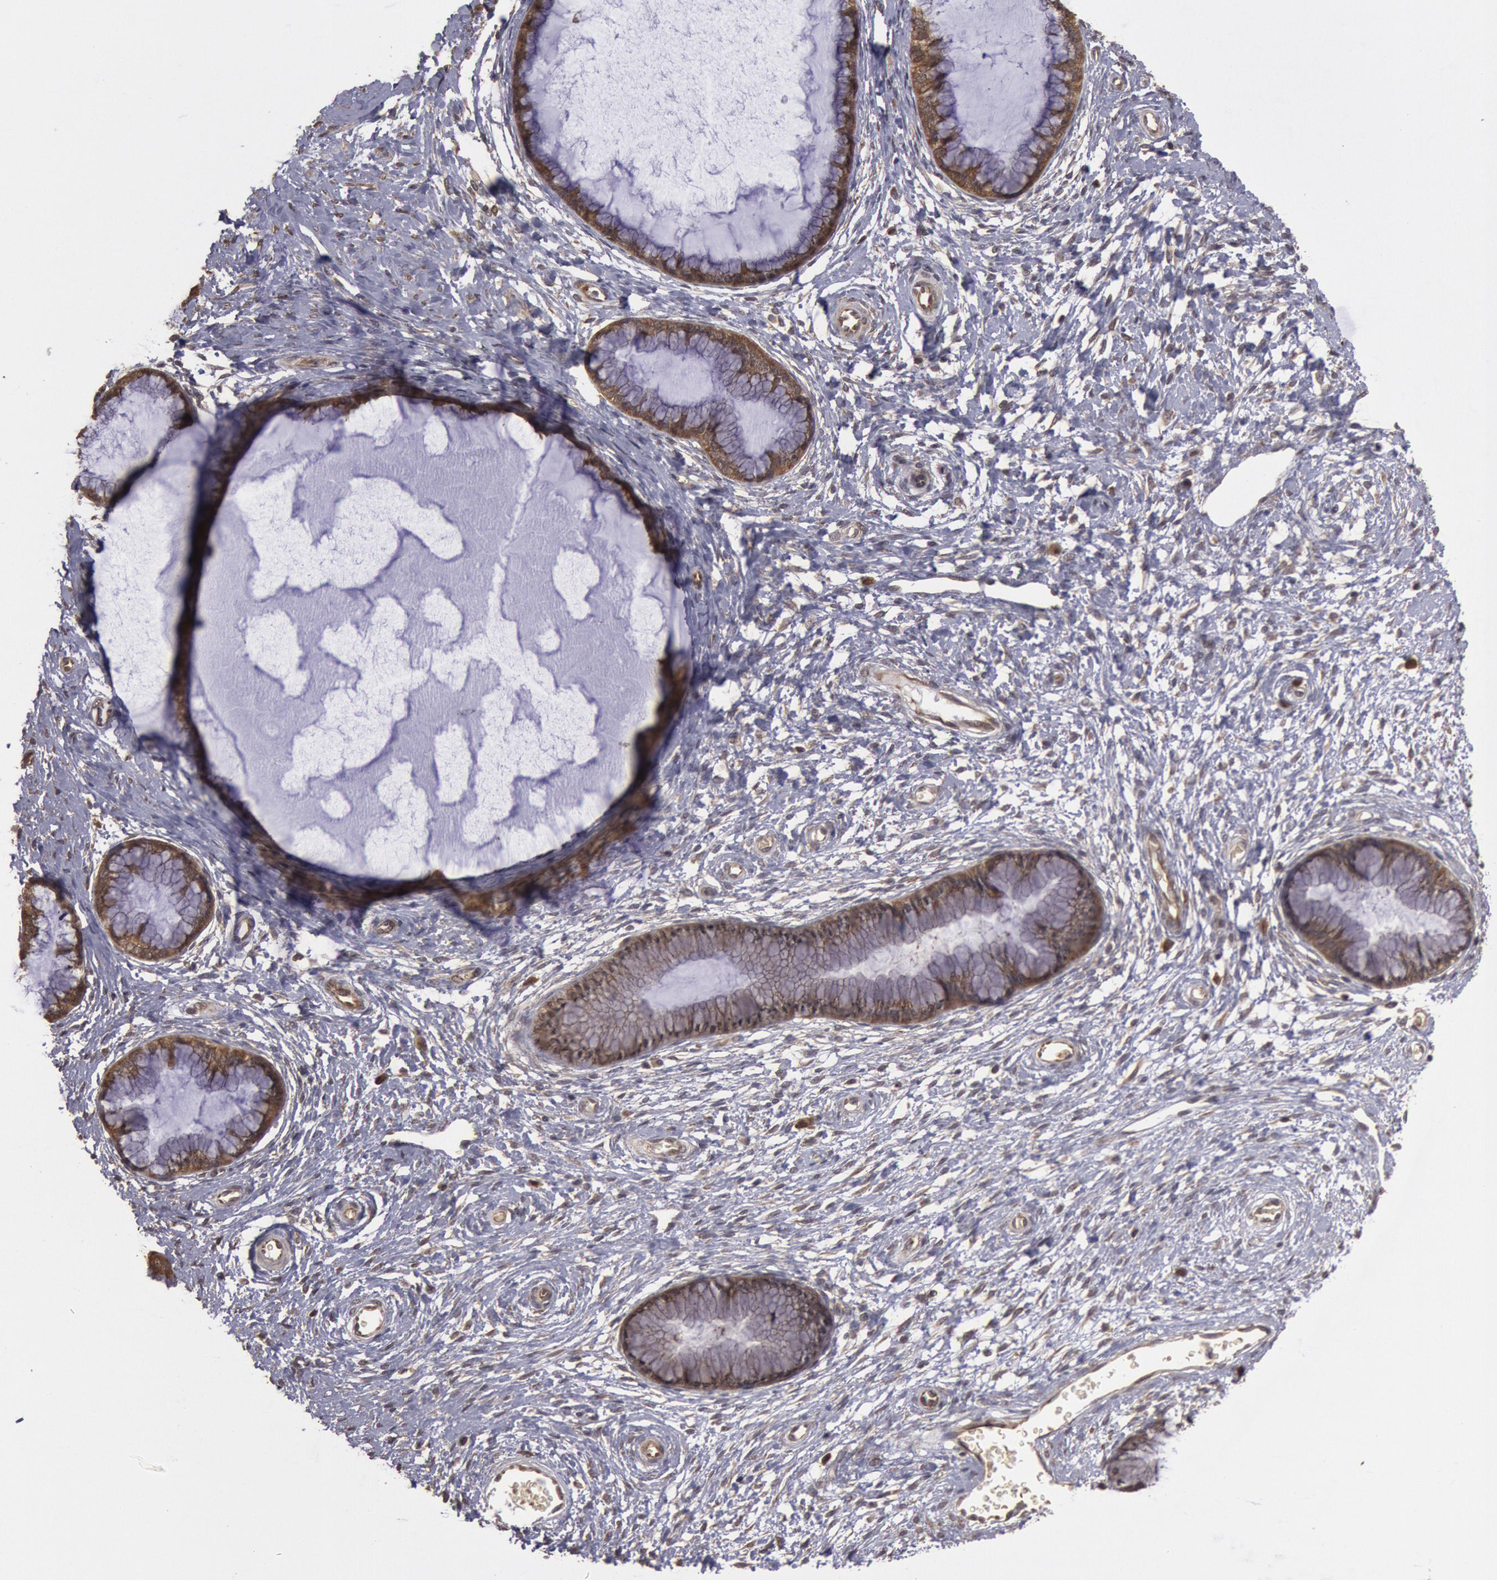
{"staining": {"intensity": "moderate", "quantity": ">75%", "location": "cytoplasmic/membranous"}, "tissue": "cervix", "cell_type": "Glandular cells", "image_type": "normal", "snomed": [{"axis": "morphology", "description": "Normal tissue, NOS"}, {"axis": "topography", "description": "Cervix"}], "caption": "The micrograph reveals a brown stain indicating the presence of a protein in the cytoplasmic/membranous of glandular cells in cervix. The staining is performed using DAB brown chromogen to label protein expression. The nuclei are counter-stained blue using hematoxylin.", "gene": "USP14", "patient": {"sex": "female", "age": 27}}